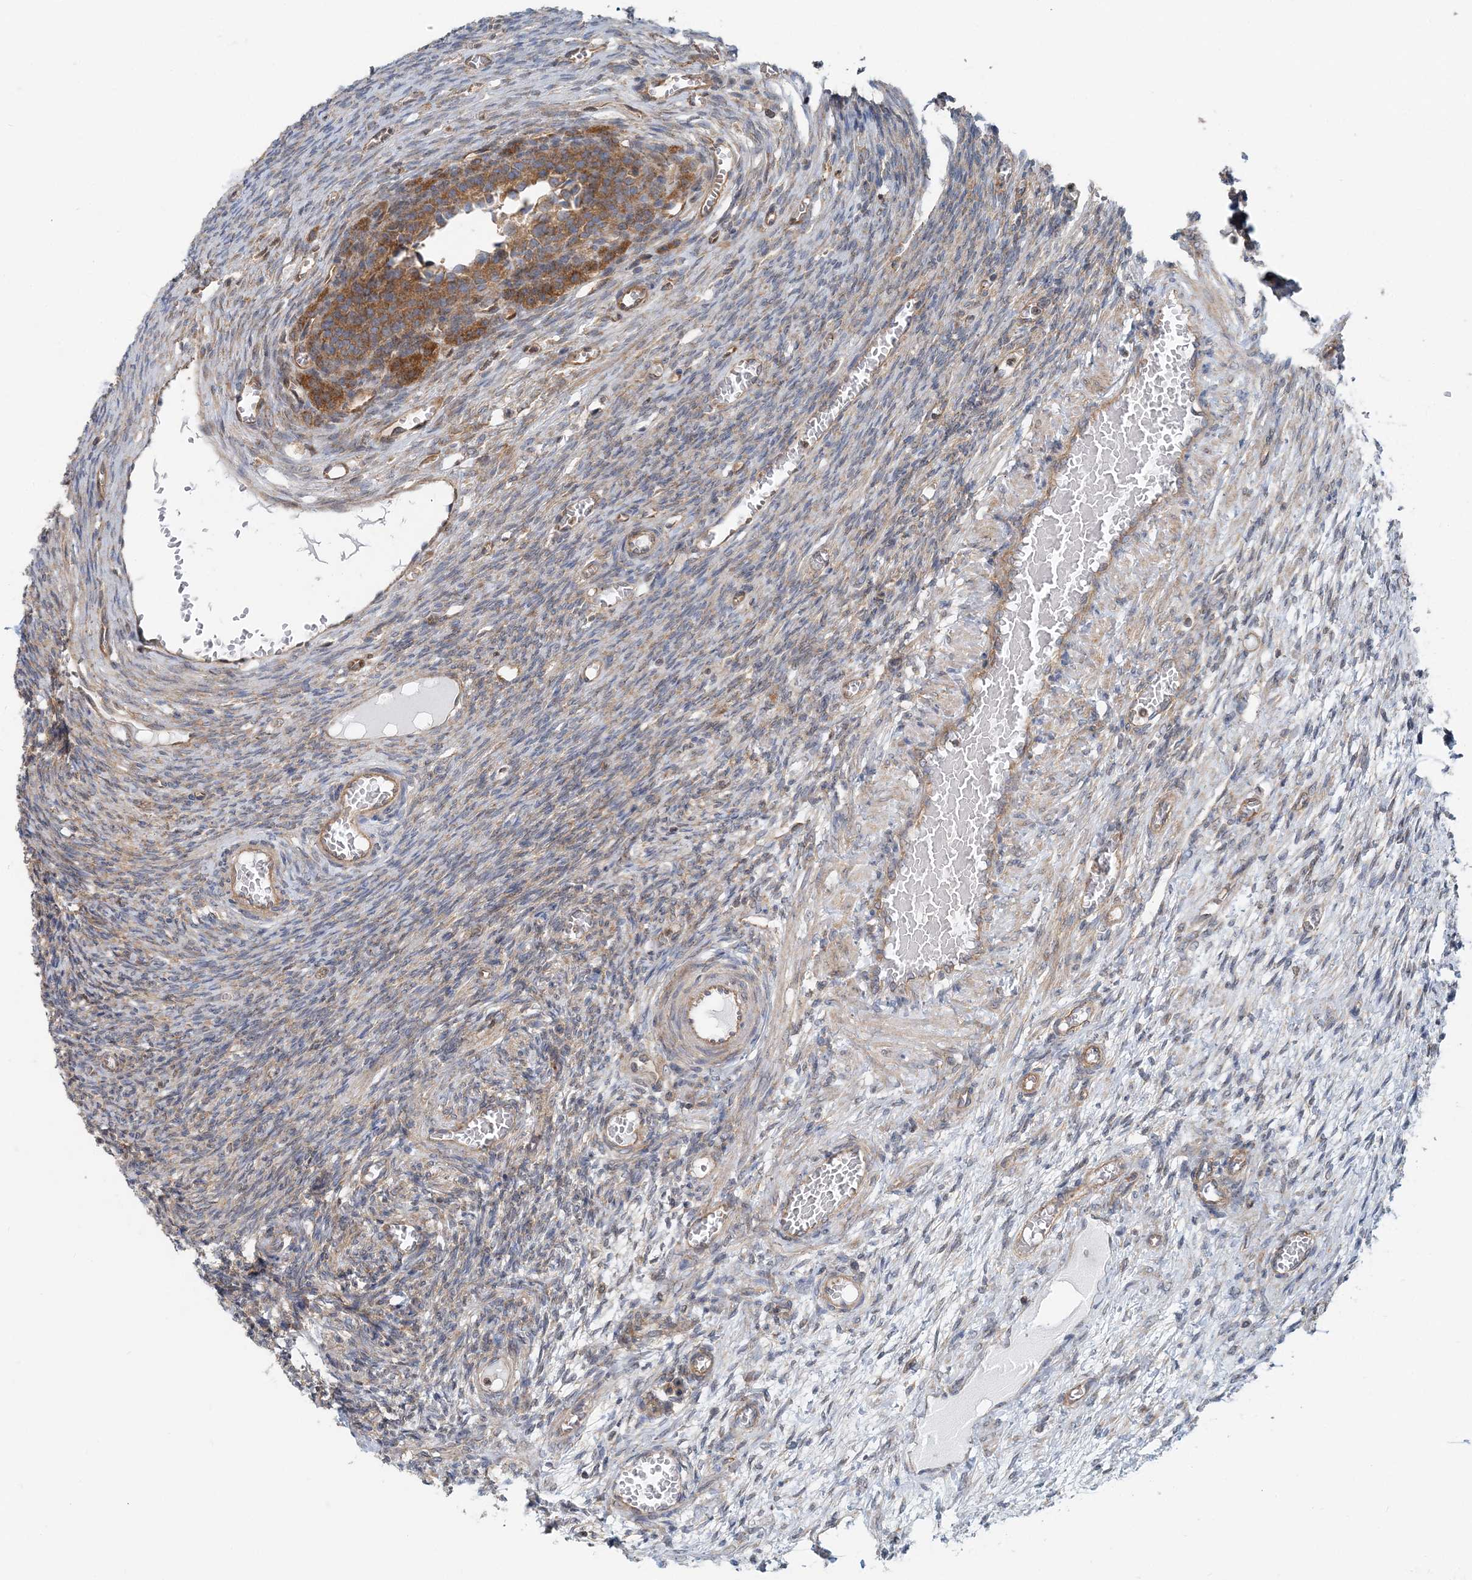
{"staining": {"intensity": "weak", "quantity": "<25%", "location": "cytoplasmic/membranous"}, "tissue": "ovary", "cell_type": "Ovarian stroma cells", "image_type": "normal", "snomed": [{"axis": "morphology", "description": "Normal tissue, NOS"}, {"axis": "topography", "description": "Ovary"}], "caption": "The IHC micrograph has no significant expression in ovarian stroma cells of ovary. (Immunohistochemistry (ihc), brightfield microscopy, high magnification).", "gene": "MOB4", "patient": {"sex": "female", "age": 27}}